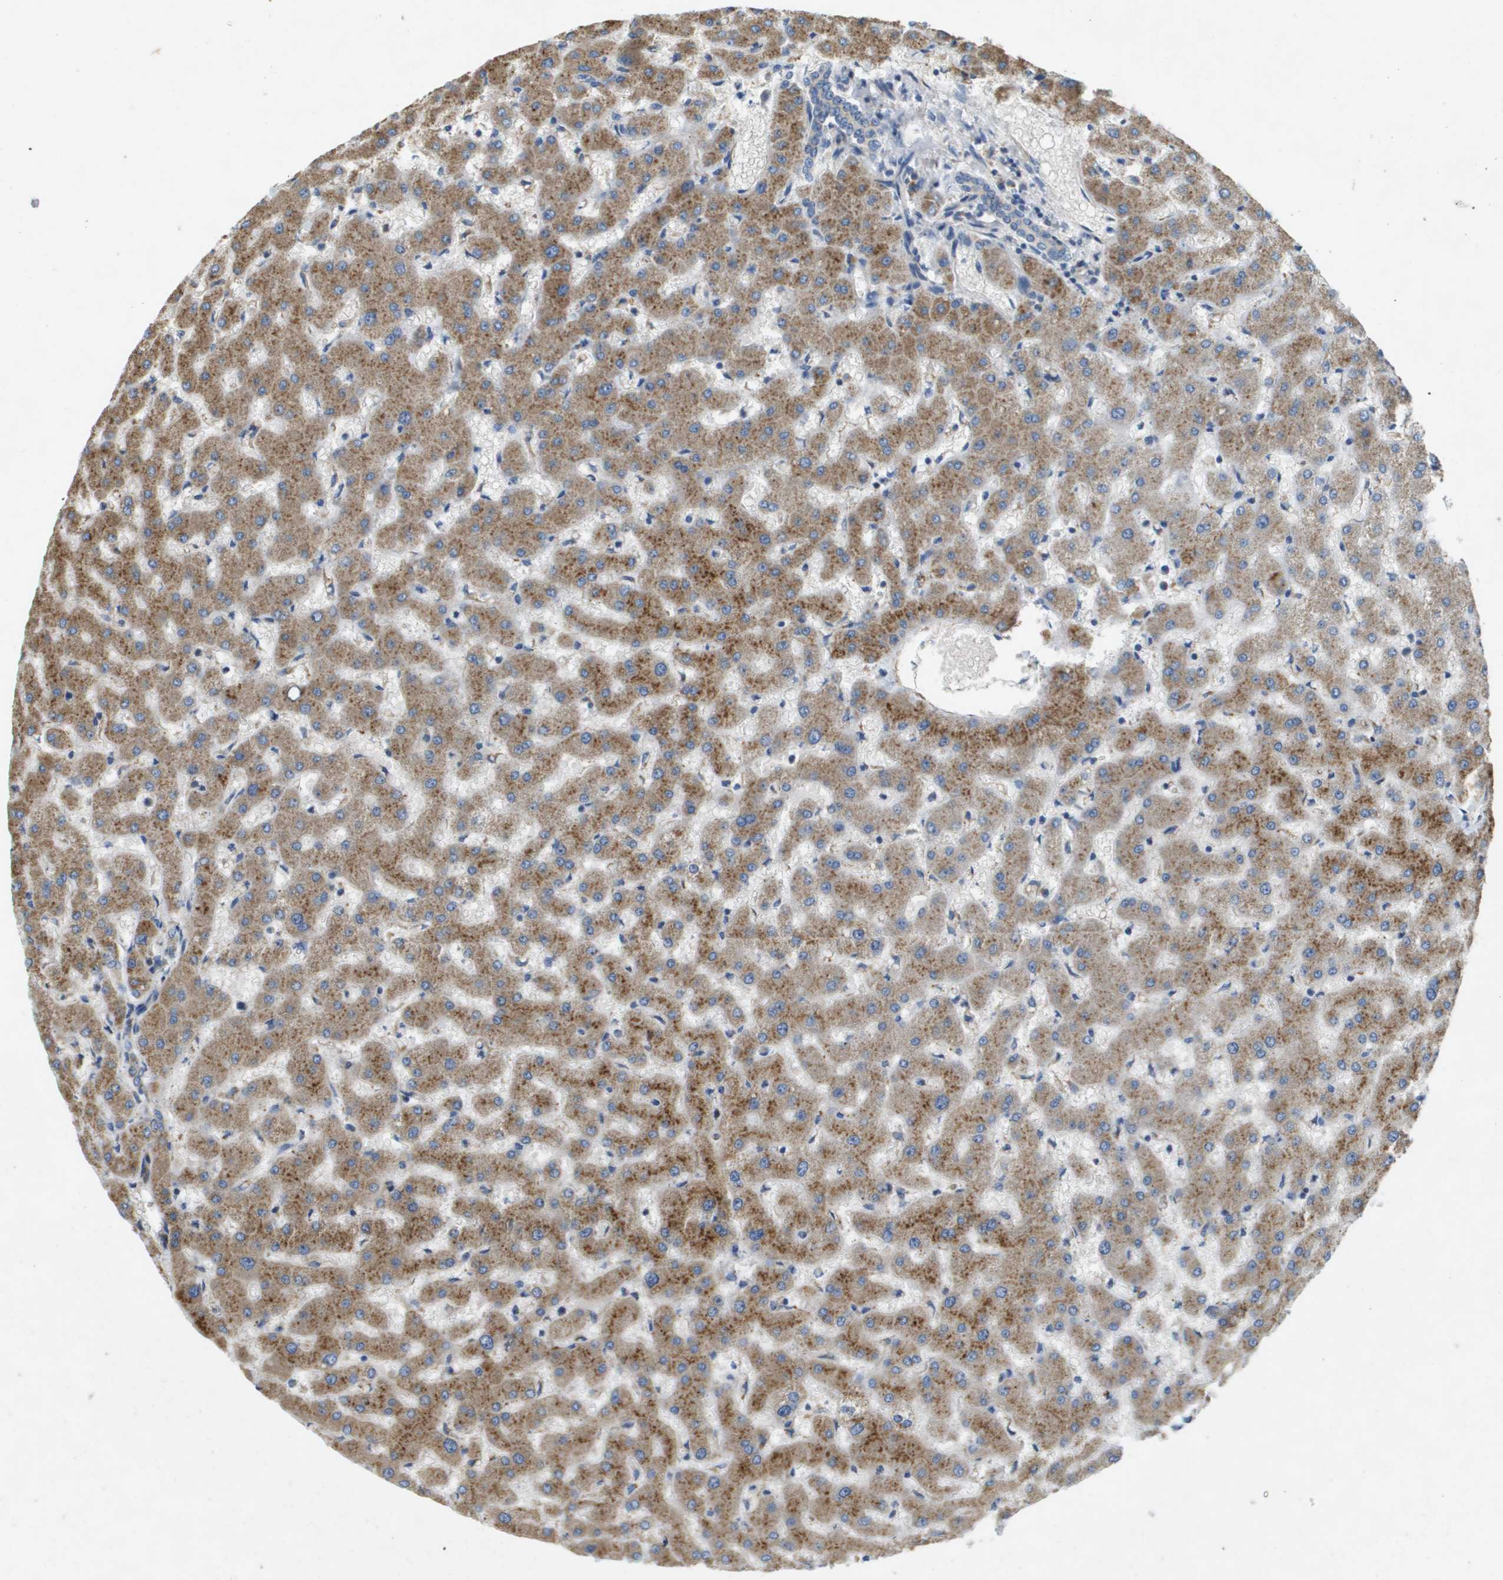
{"staining": {"intensity": "negative", "quantity": "none", "location": "none"}, "tissue": "liver", "cell_type": "Cholangiocytes", "image_type": "normal", "snomed": [{"axis": "morphology", "description": "Normal tissue, NOS"}, {"axis": "topography", "description": "Liver"}], "caption": "Cholangiocytes are negative for brown protein staining in benign liver. (Immunohistochemistry (ihc), brightfield microscopy, high magnification).", "gene": "B3GNT5", "patient": {"sex": "female", "age": 63}}